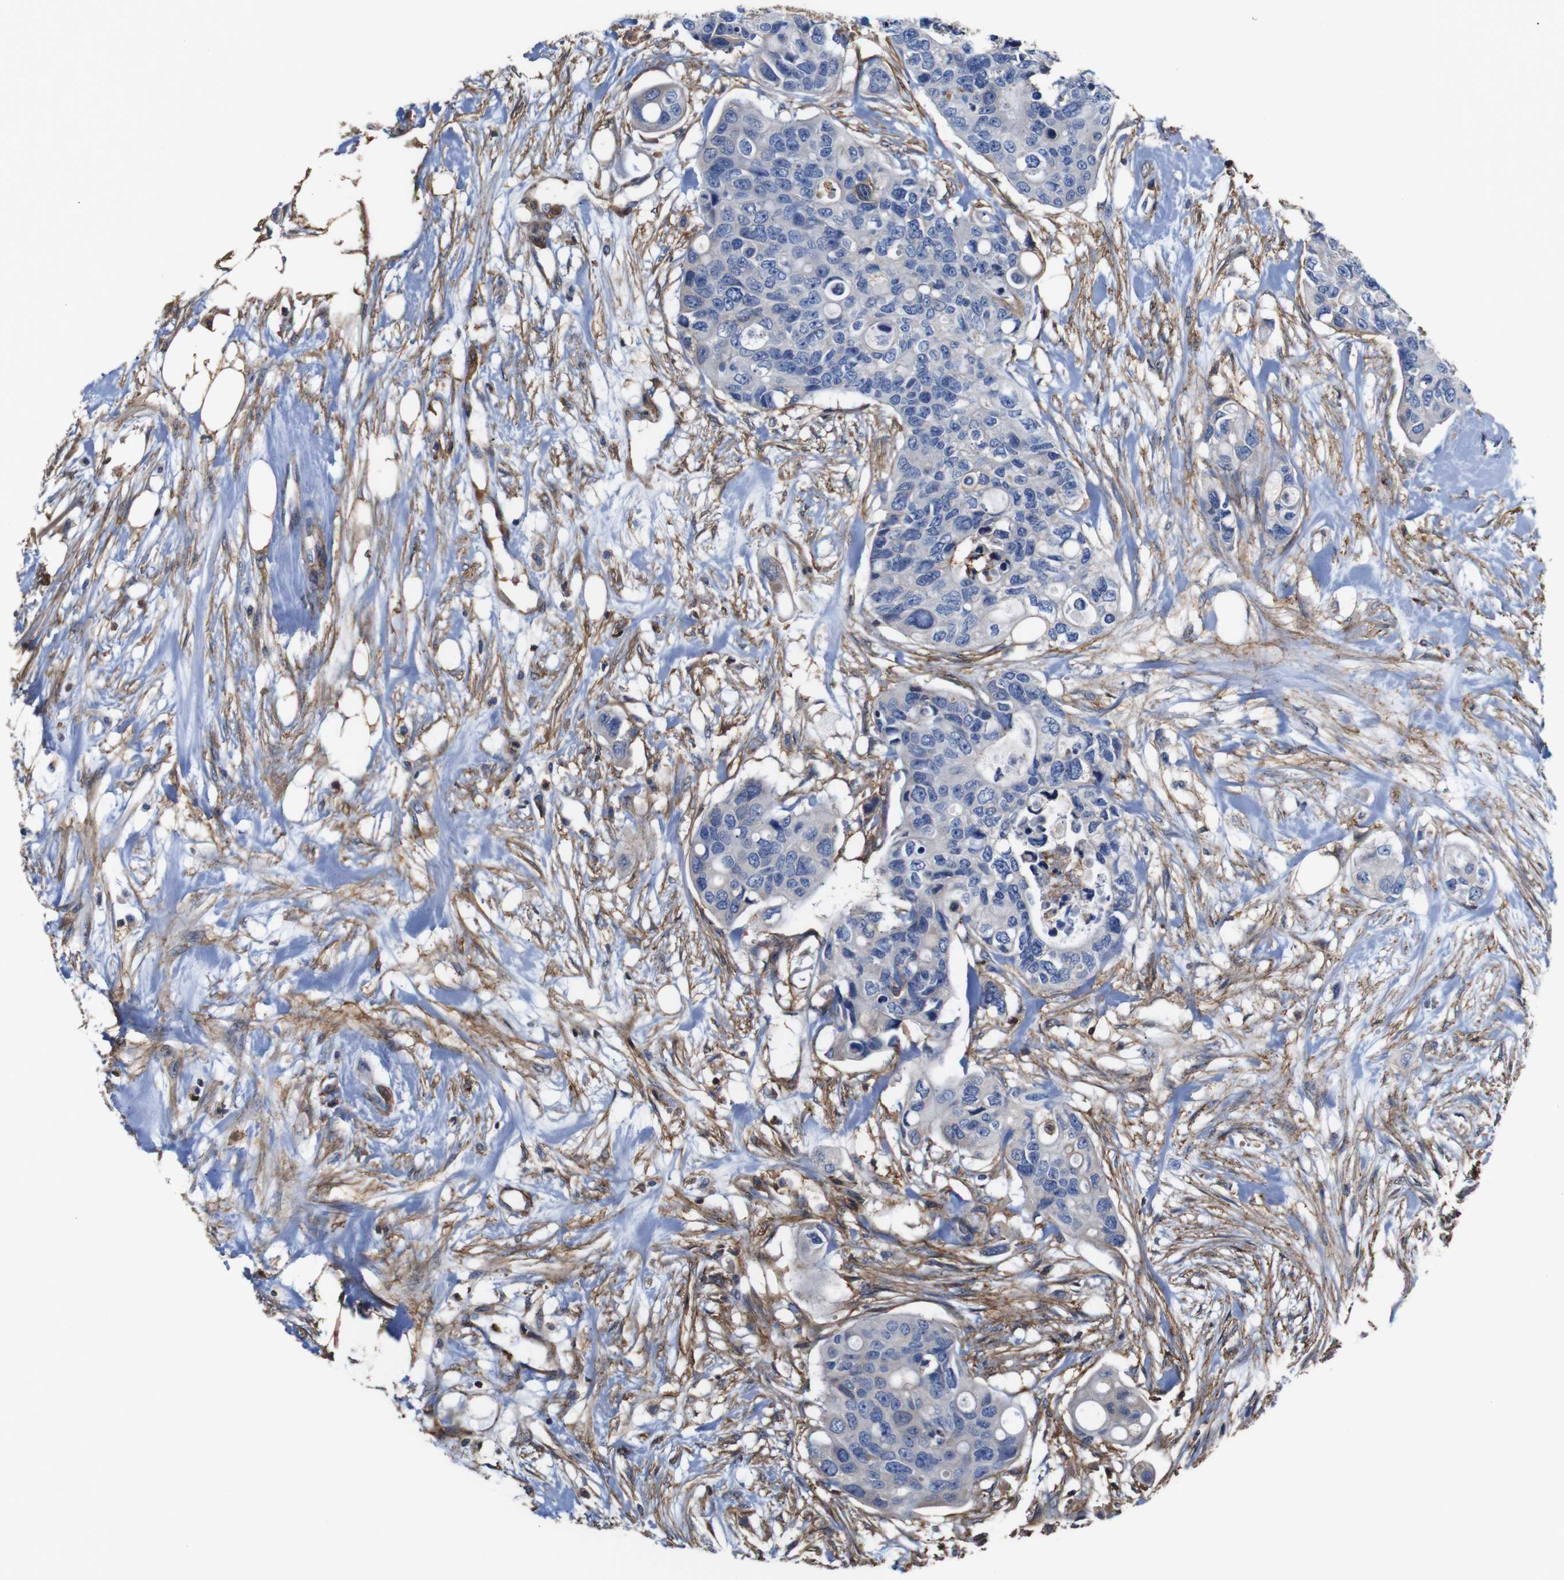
{"staining": {"intensity": "negative", "quantity": "none", "location": "none"}, "tissue": "colorectal cancer", "cell_type": "Tumor cells", "image_type": "cancer", "snomed": [{"axis": "morphology", "description": "Adenocarcinoma, NOS"}, {"axis": "topography", "description": "Colon"}], "caption": "Tumor cells are negative for brown protein staining in colorectal cancer (adenocarcinoma). The staining is performed using DAB (3,3'-diaminobenzidine) brown chromogen with nuclei counter-stained in using hematoxylin.", "gene": "PI4KA", "patient": {"sex": "female", "age": 57}}